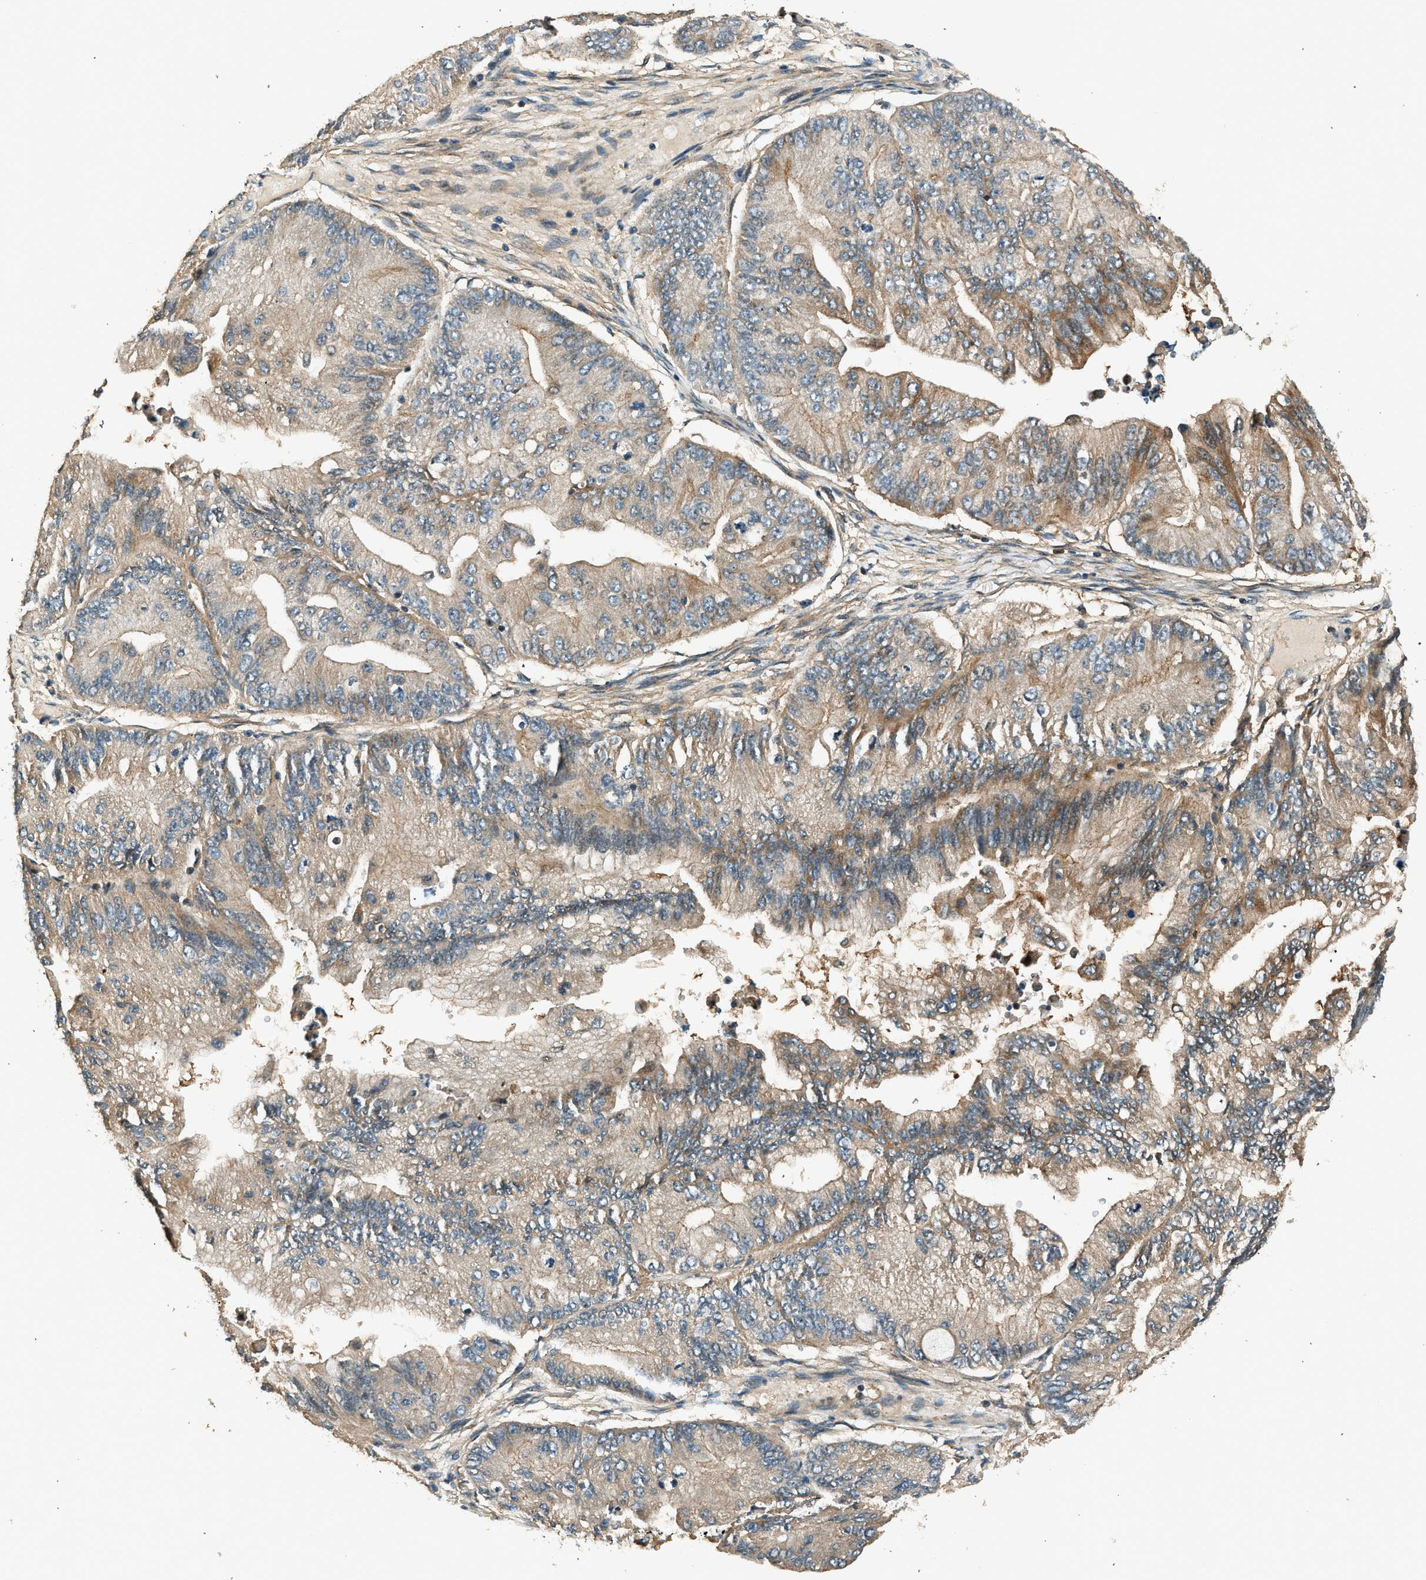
{"staining": {"intensity": "moderate", "quantity": "<25%", "location": "cytoplasmic/membranous"}, "tissue": "ovarian cancer", "cell_type": "Tumor cells", "image_type": "cancer", "snomed": [{"axis": "morphology", "description": "Cystadenocarcinoma, mucinous, NOS"}, {"axis": "topography", "description": "Ovary"}], "caption": "Immunohistochemical staining of ovarian mucinous cystadenocarcinoma reveals low levels of moderate cytoplasmic/membranous positivity in about <25% of tumor cells.", "gene": "ARHGEF11", "patient": {"sex": "female", "age": 61}}